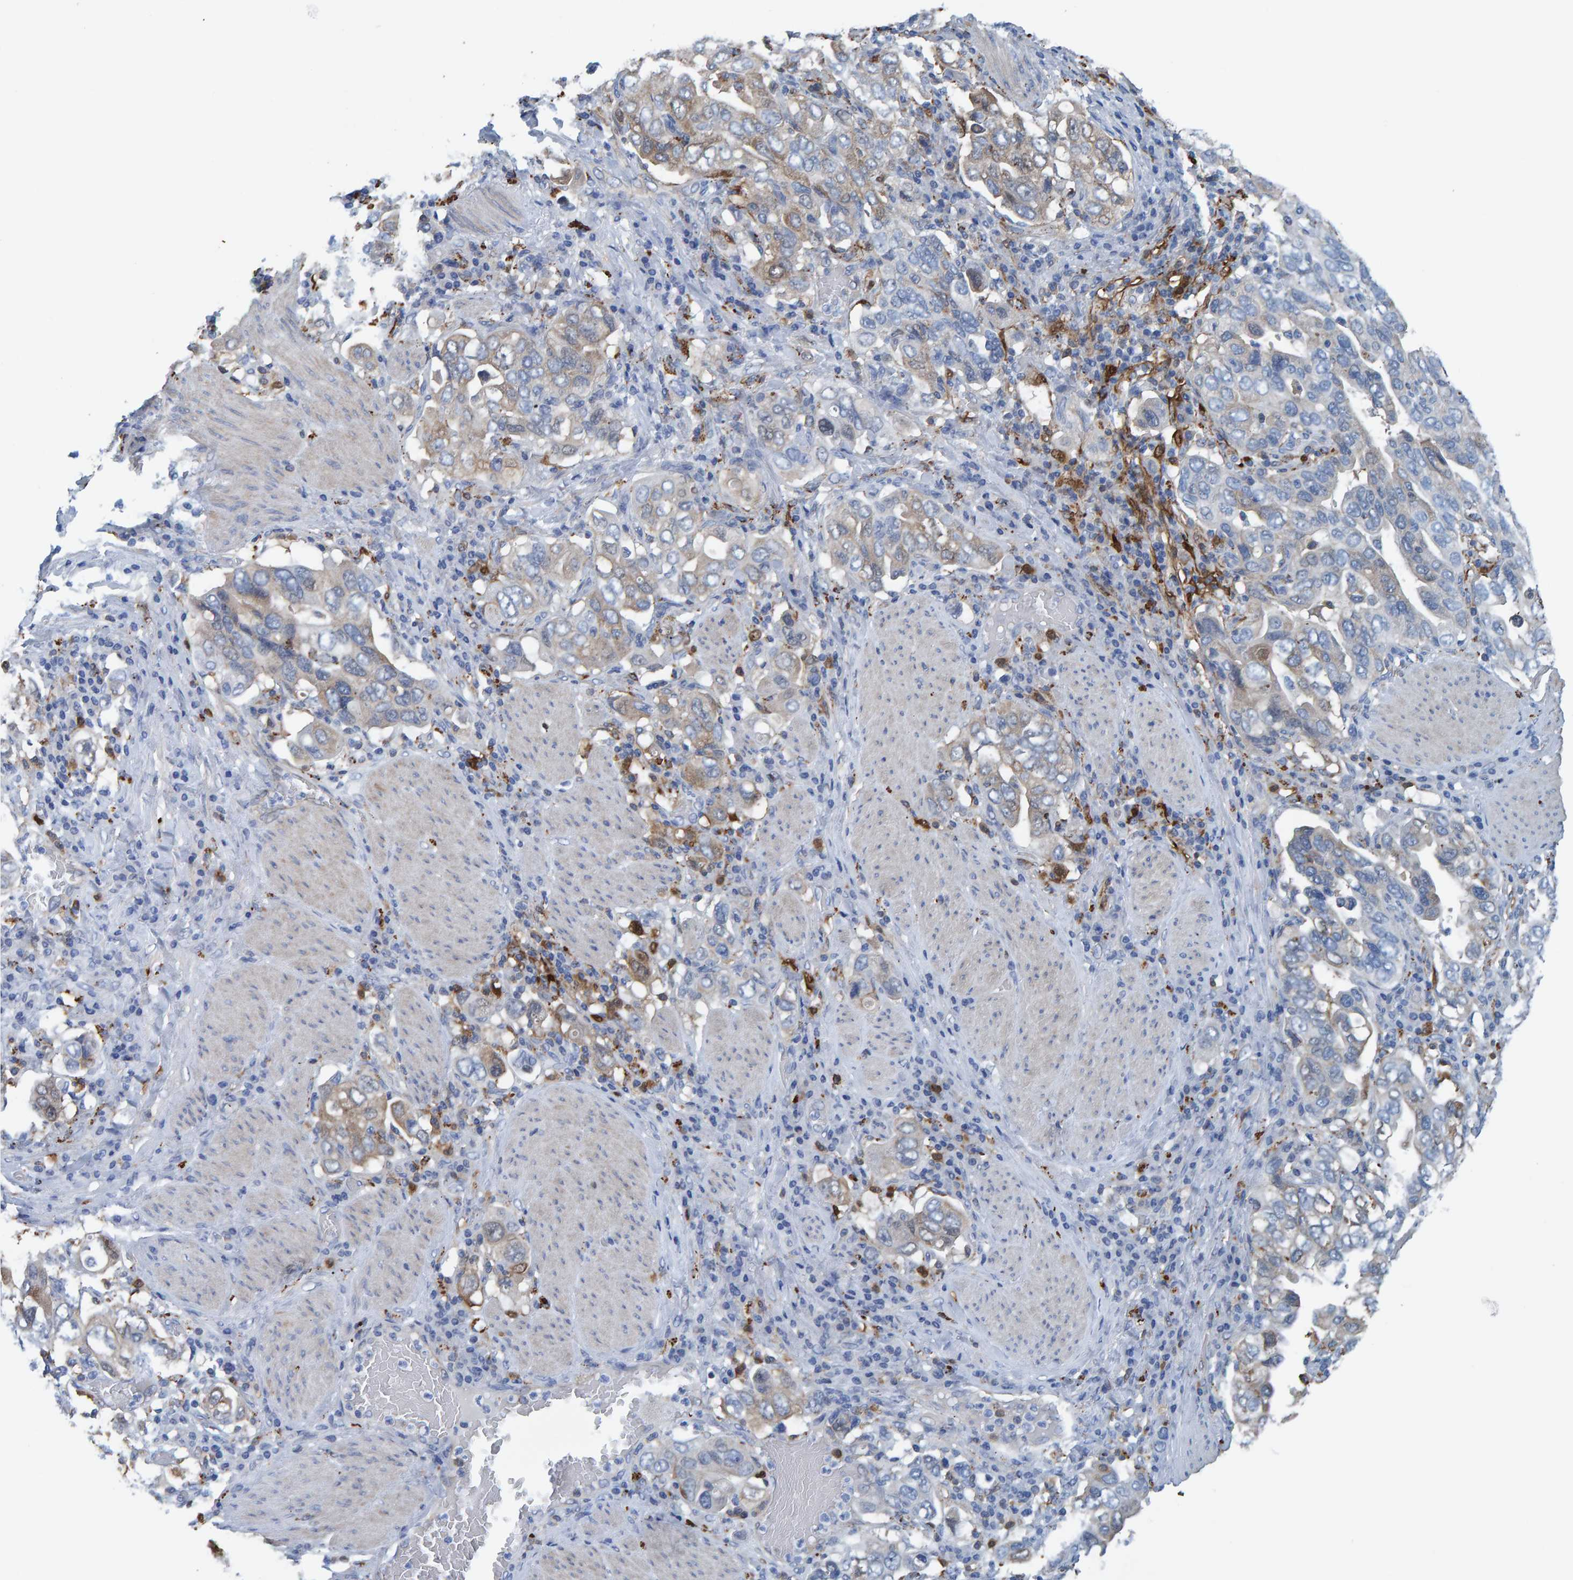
{"staining": {"intensity": "negative", "quantity": "none", "location": "none"}, "tissue": "stomach cancer", "cell_type": "Tumor cells", "image_type": "cancer", "snomed": [{"axis": "morphology", "description": "Adenocarcinoma, NOS"}, {"axis": "topography", "description": "Stomach, upper"}], "caption": "The immunohistochemistry image has no significant positivity in tumor cells of adenocarcinoma (stomach) tissue.", "gene": "IDO1", "patient": {"sex": "male", "age": 62}}